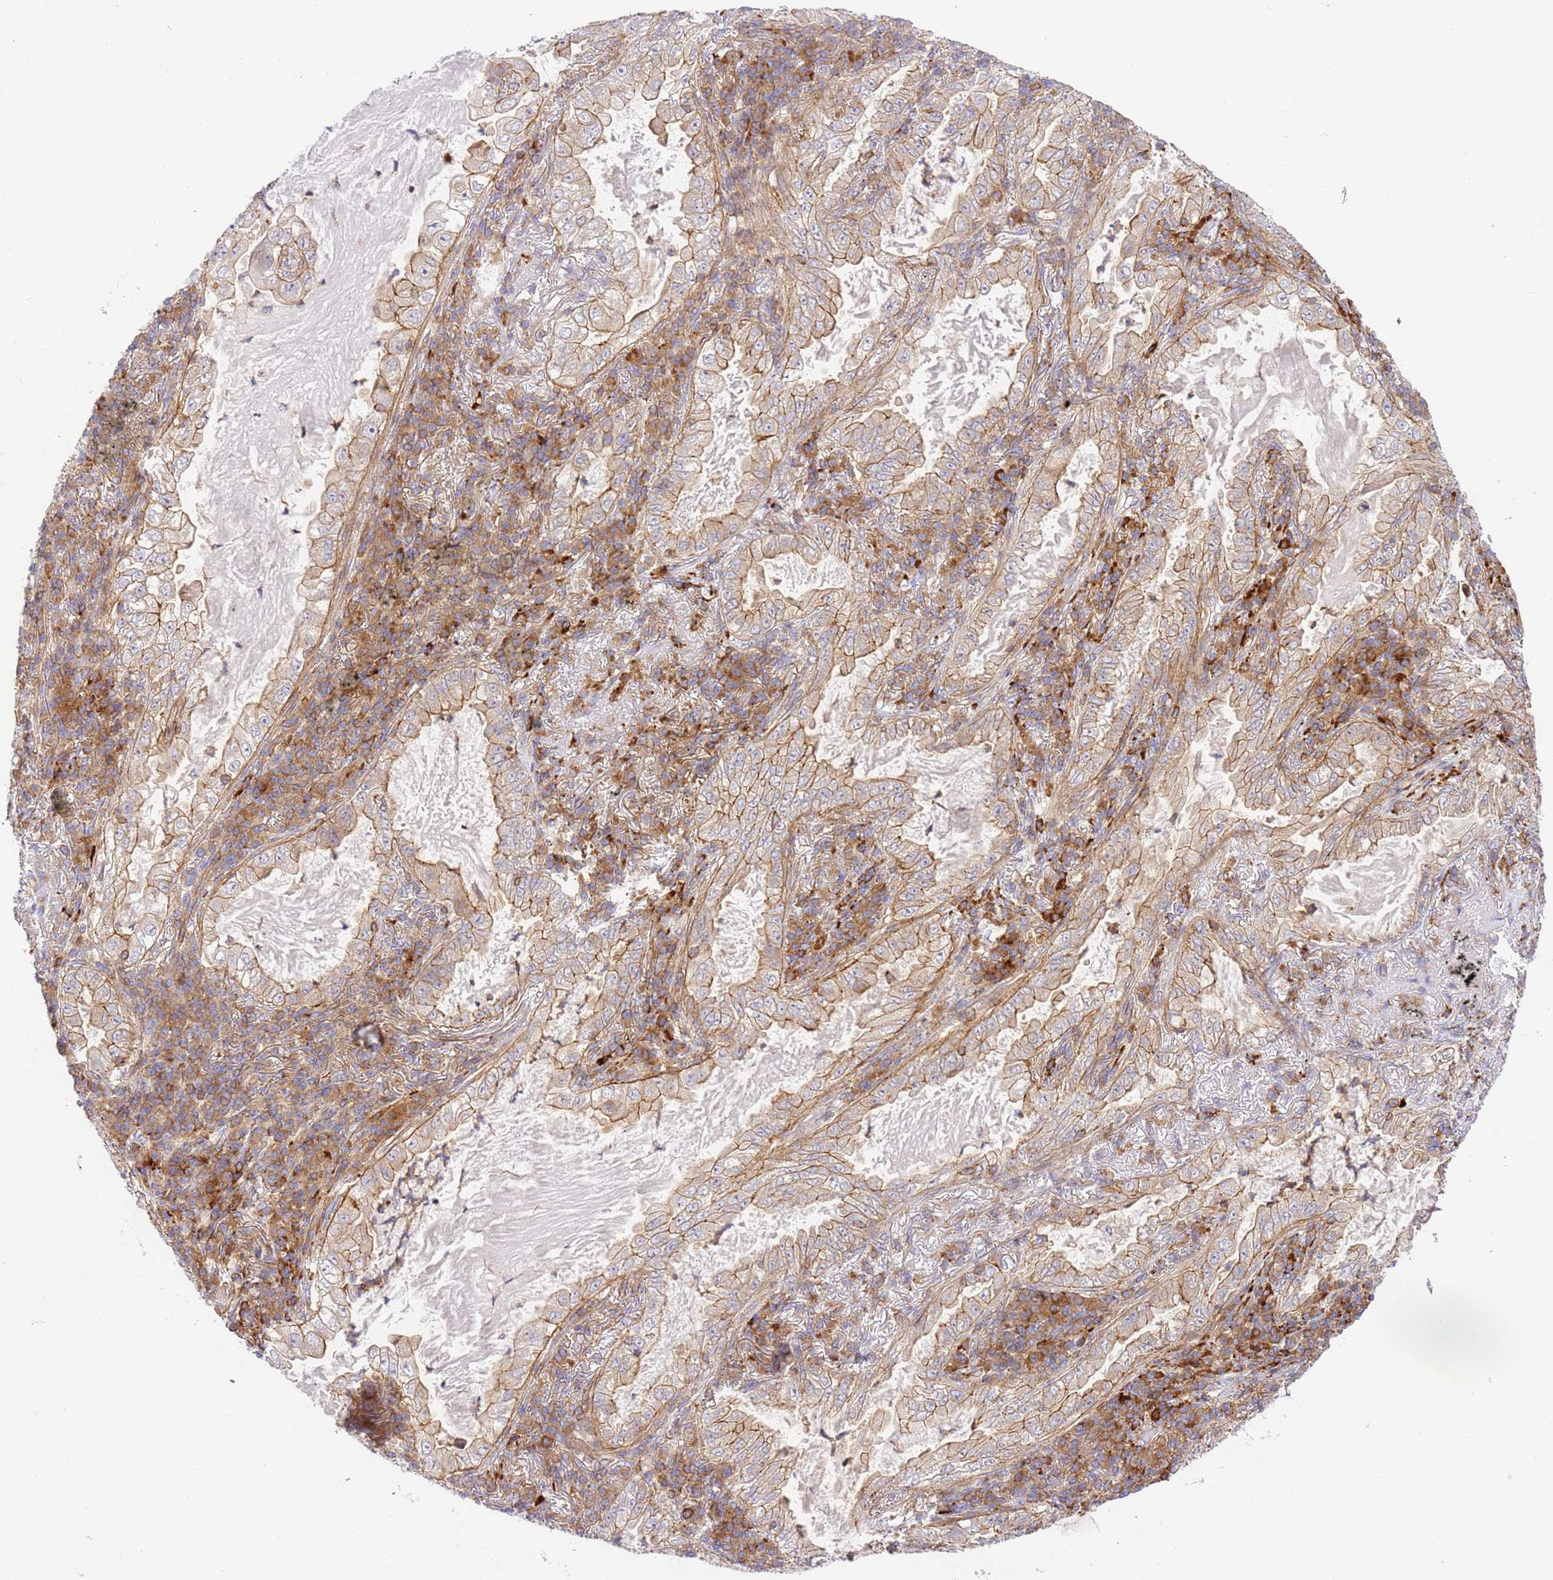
{"staining": {"intensity": "moderate", "quantity": "<25%", "location": "cytoplasmic/membranous"}, "tissue": "lung cancer", "cell_type": "Tumor cells", "image_type": "cancer", "snomed": [{"axis": "morphology", "description": "Adenocarcinoma, NOS"}, {"axis": "topography", "description": "Lung"}], "caption": "This is an image of IHC staining of lung cancer, which shows moderate expression in the cytoplasmic/membranous of tumor cells.", "gene": "EFCAB8", "patient": {"sex": "female", "age": 73}}